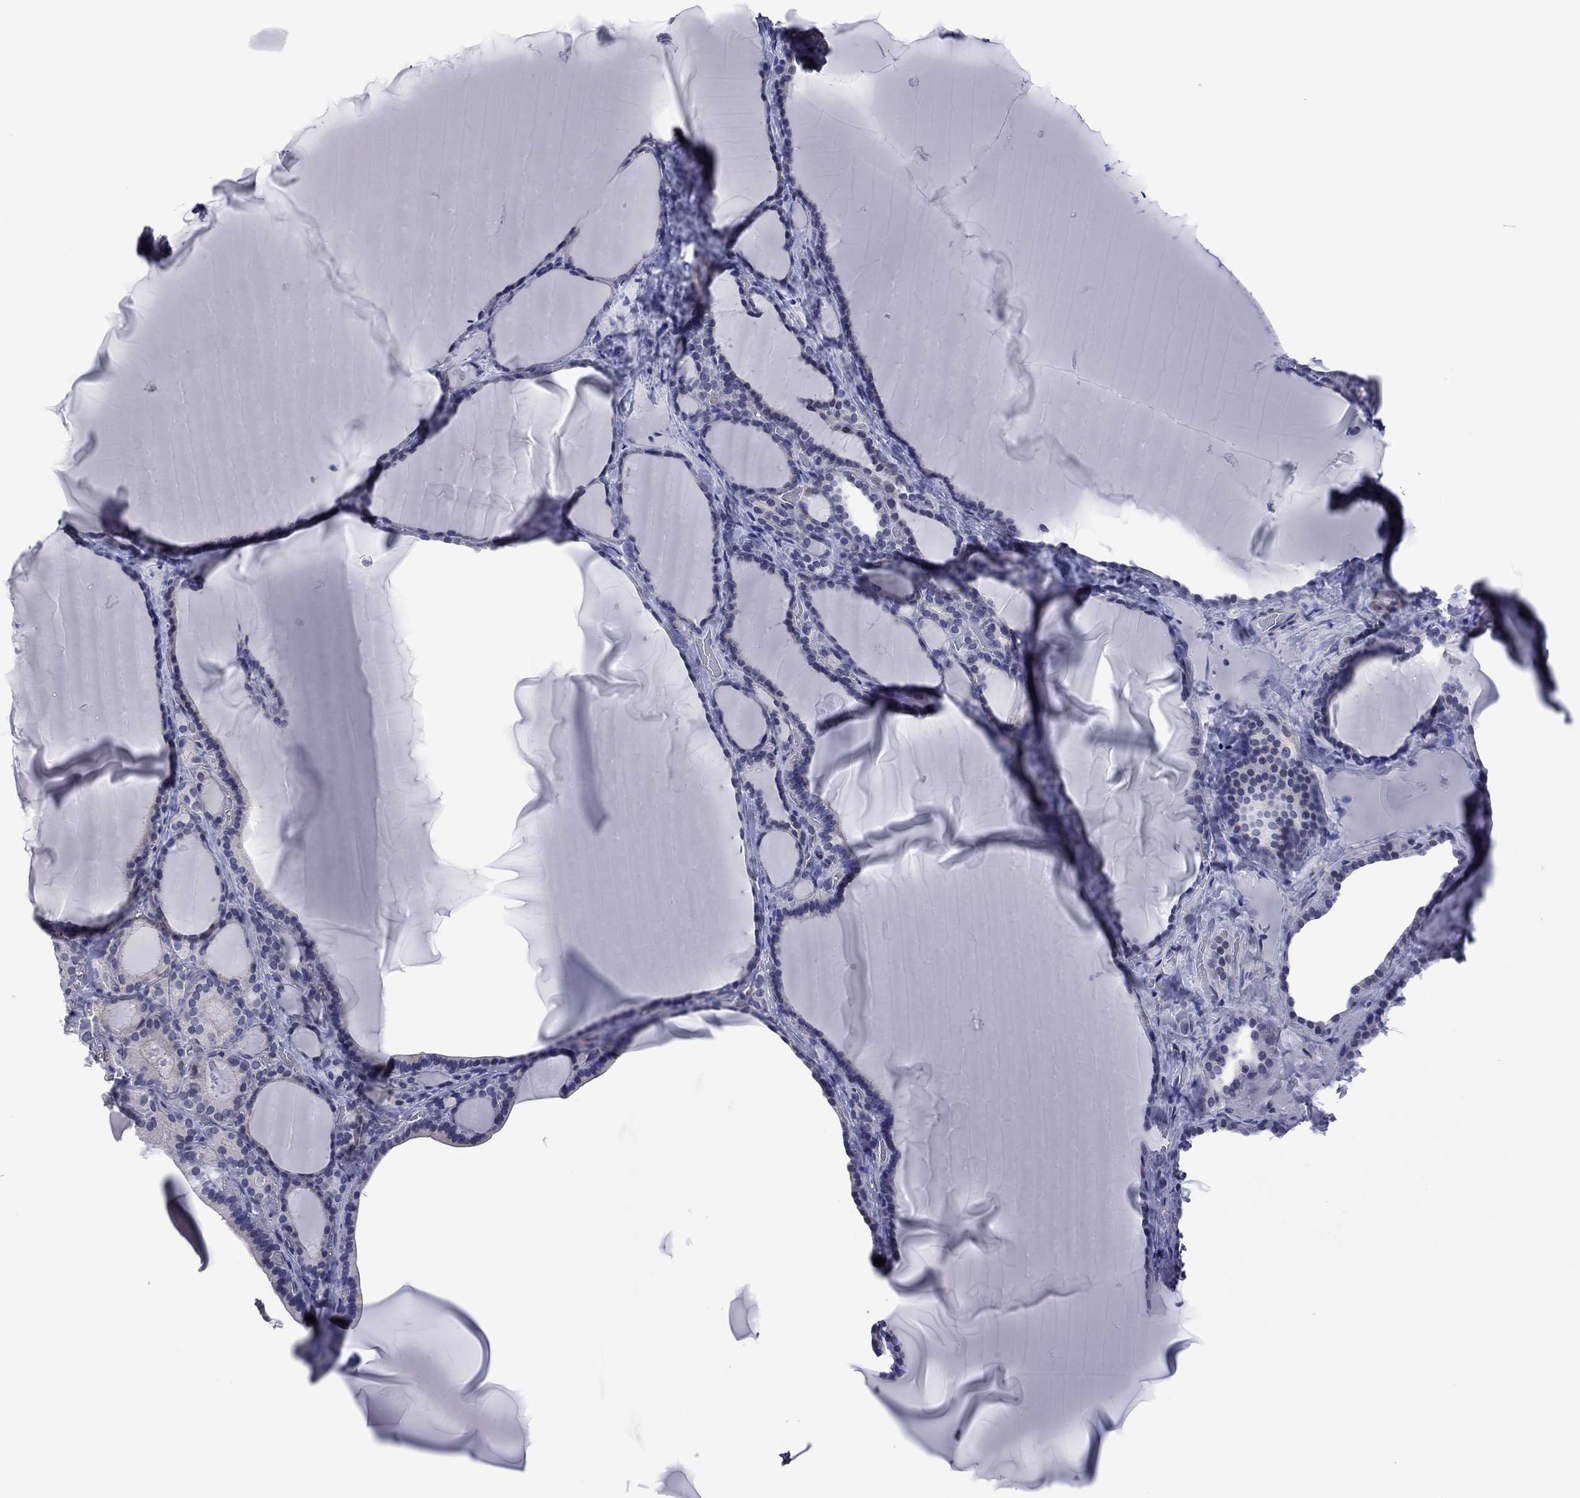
{"staining": {"intensity": "negative", "quantity": "none", "location": "none"}, "tissue": "thyroid gland", "cell_type": "Glandular cells", "image_type": "normal", "snomed": [{"axis": "morphology", "description": "Normal tissue, NOS"}, {"axis": "morphology", "description": "Hyperplasia, NOS"}, {"axis": "topography", "description": "Thyroid gland"}], "caption": "Normal thyroid gland was stained to show a protein in brown. There is no significant staining in glandular cells. (Immunohistochemistry (ihc), brightfield microscopy, high magnification).", "gene": "POU5F2", "patient": {"sex": "female", "age": 27}}